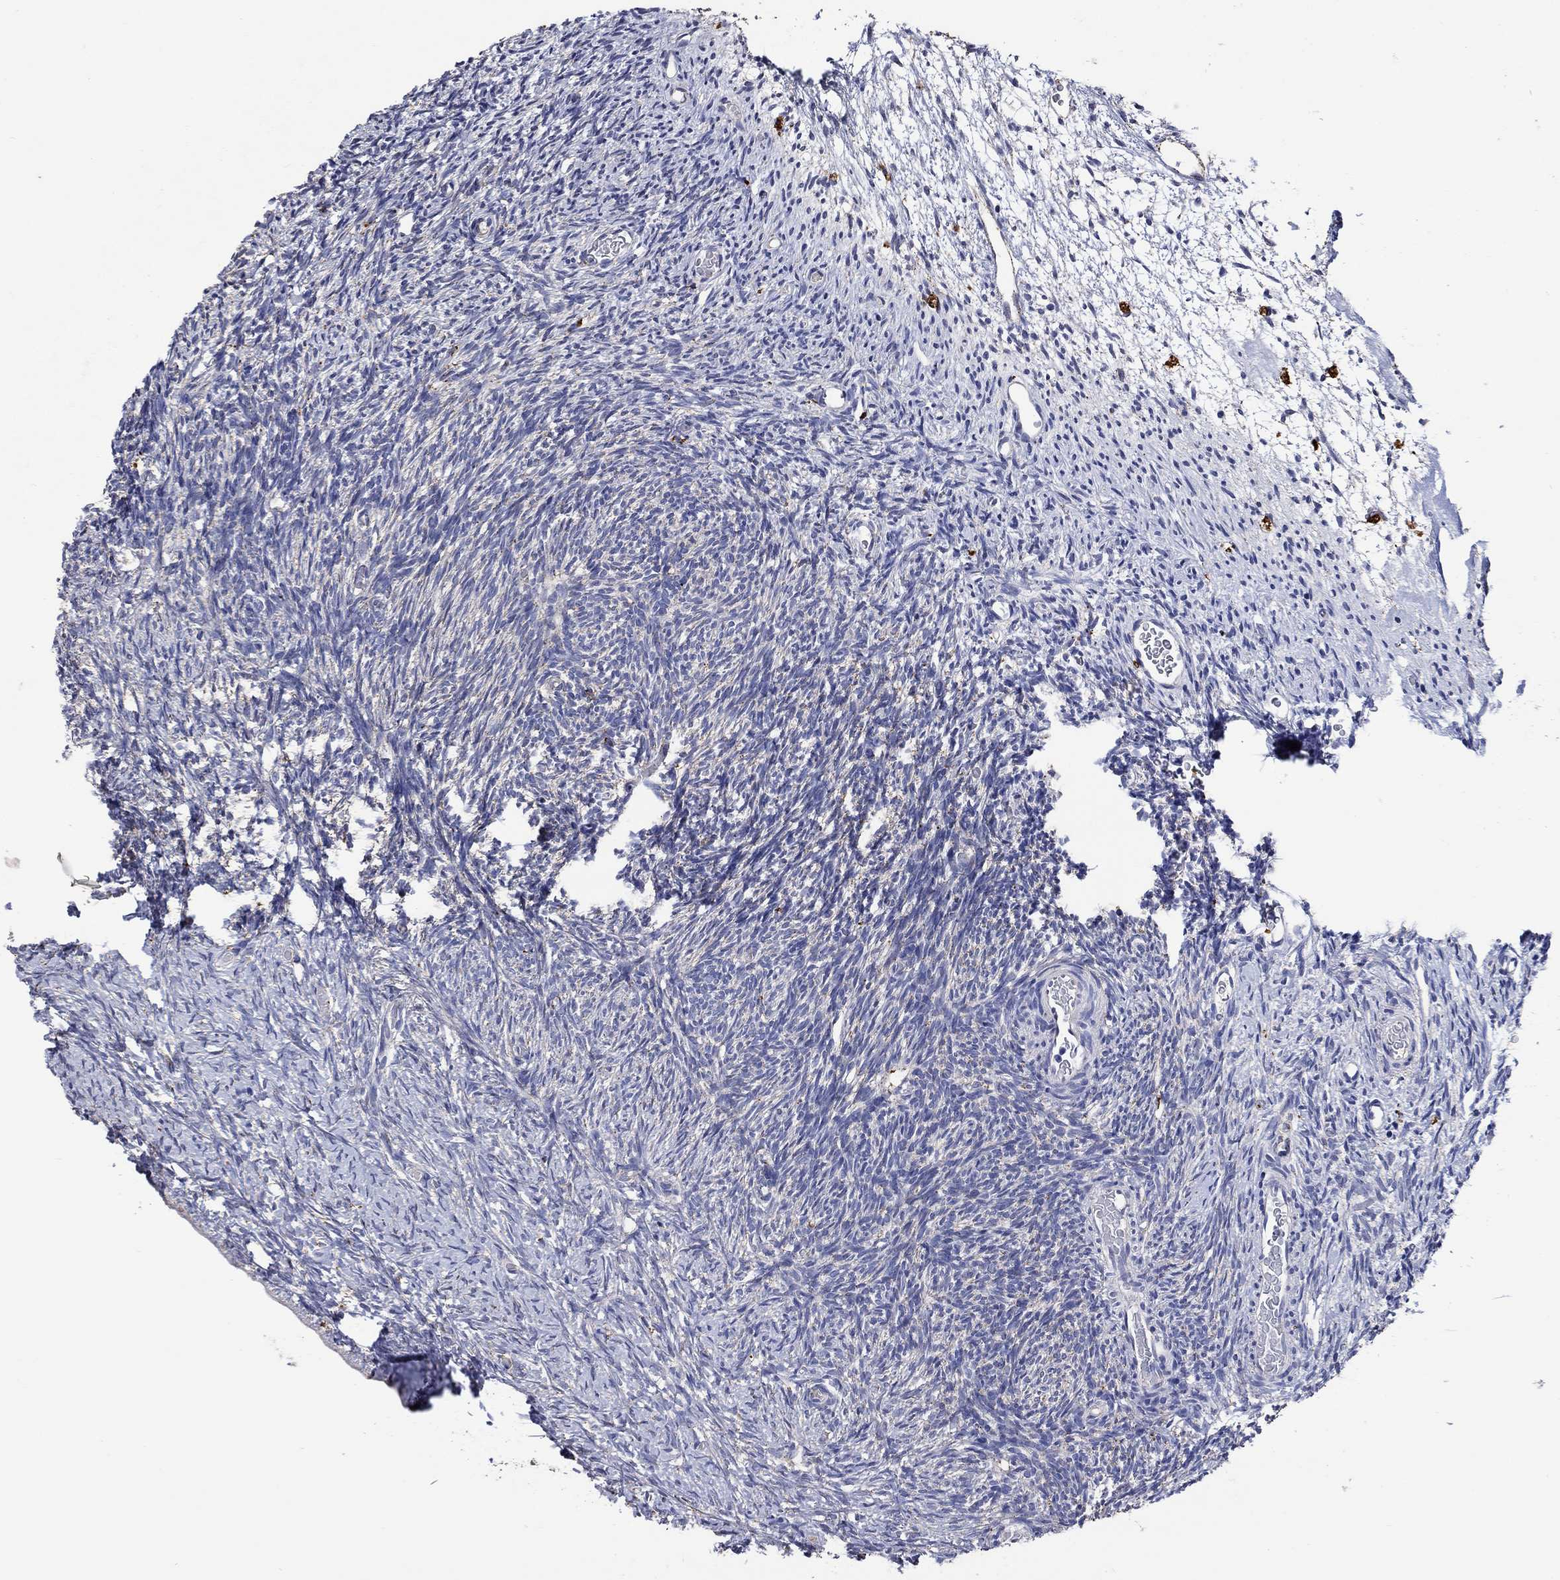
{"staining": {"intensity": "strong", "quantity": "25%-75%", "location": "cytoplasmic/membranous"}, "tissue": "ovary", "cell_type": "Follicle cells", "image_type": "normal", "snomed": [{"axis": "morphology", "description": "Normal tissue, NOS"}, {"axis": "topography", "description": "Ovary"}], "caption": "Follicle cells reveal high levels of strong cytoplasmic/membranous positivity in about 25%-75% of cells in unremarkable ovary. (Brightfield microscopy of DAB IHC at high magnification).", "gene": "CTSB", "patient": {"sex": "female", "age": 39}}